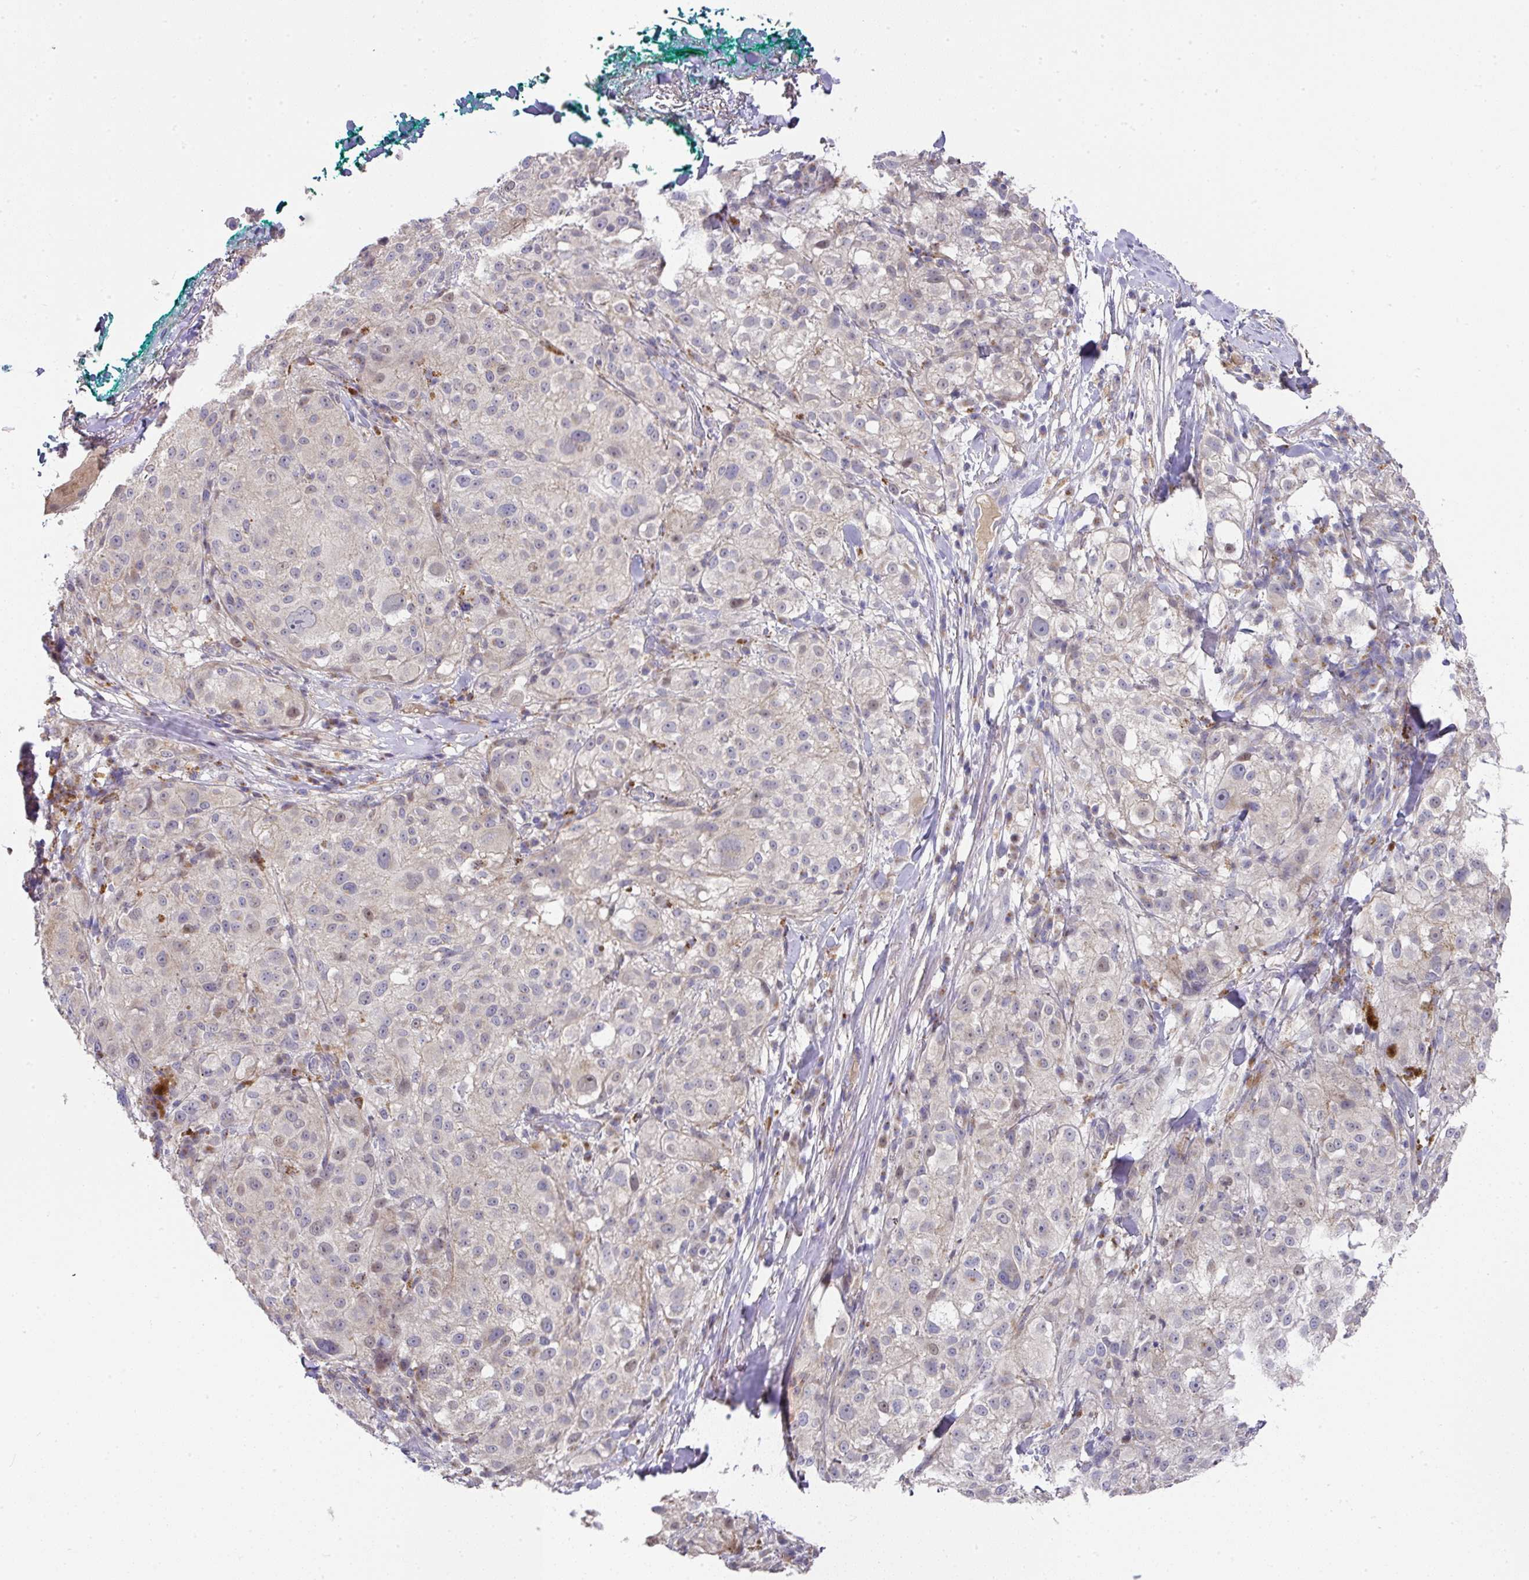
{"staining": {"intensity": "negative", "quantity": "none", "location": "none"}, "tissue": "melanoma", "cell_type": "Tumor cells", "image_type": "cancer", "snomed": [{"axis": "morphology", "description": "Necrosis, NOS"}, {"axis": "morphology", "description": "Malignant melanoma, NOS"}, {"axis": "topography", "description": "Skin"}], "caption": "Immunohistochemical staining of human melanoma exhibits no significant positivity in tumor cells.", "gene": "TARM1", "patient": {"sex": "female", "age": 87}}